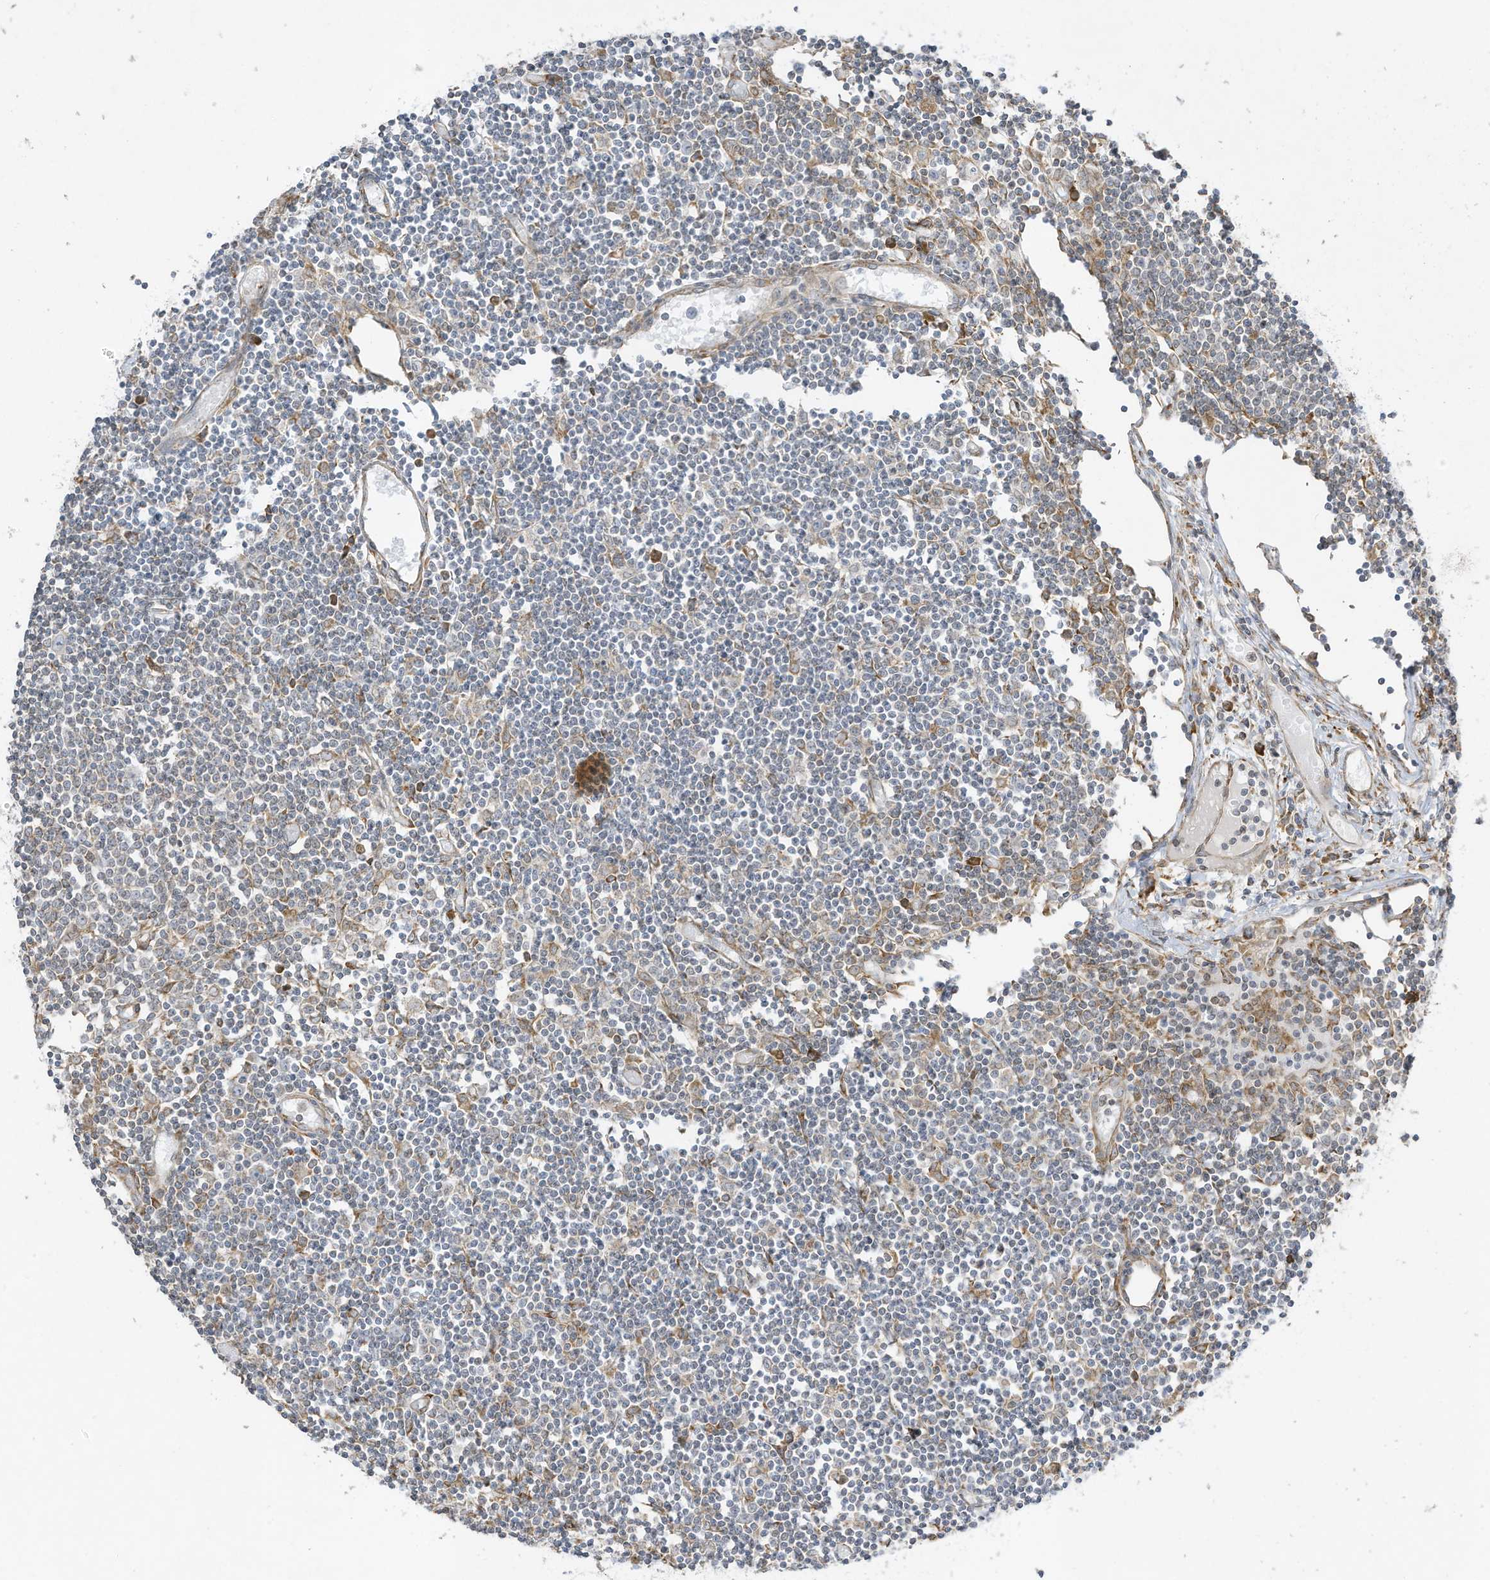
{"staining": {"intensity": "negative", "quantity": "none", "location": "none"}, "tissue": "lymph node", "cell_type": "Germinal center cells", "image_type": "normal", "snomed": [{"axis": "morphology", "description": "Normal tissue, NOS"}, {"axis": "topography", "description": "Lymph node"}], "caption": "Protein analysis of benign lymph node demonstrates no significant staining in germinal center cells. (DAB IHC visualized using brightfield microscopy, high magnification).", "gene": "PTK6", "patient": {"sex": "female", "age": 11}}